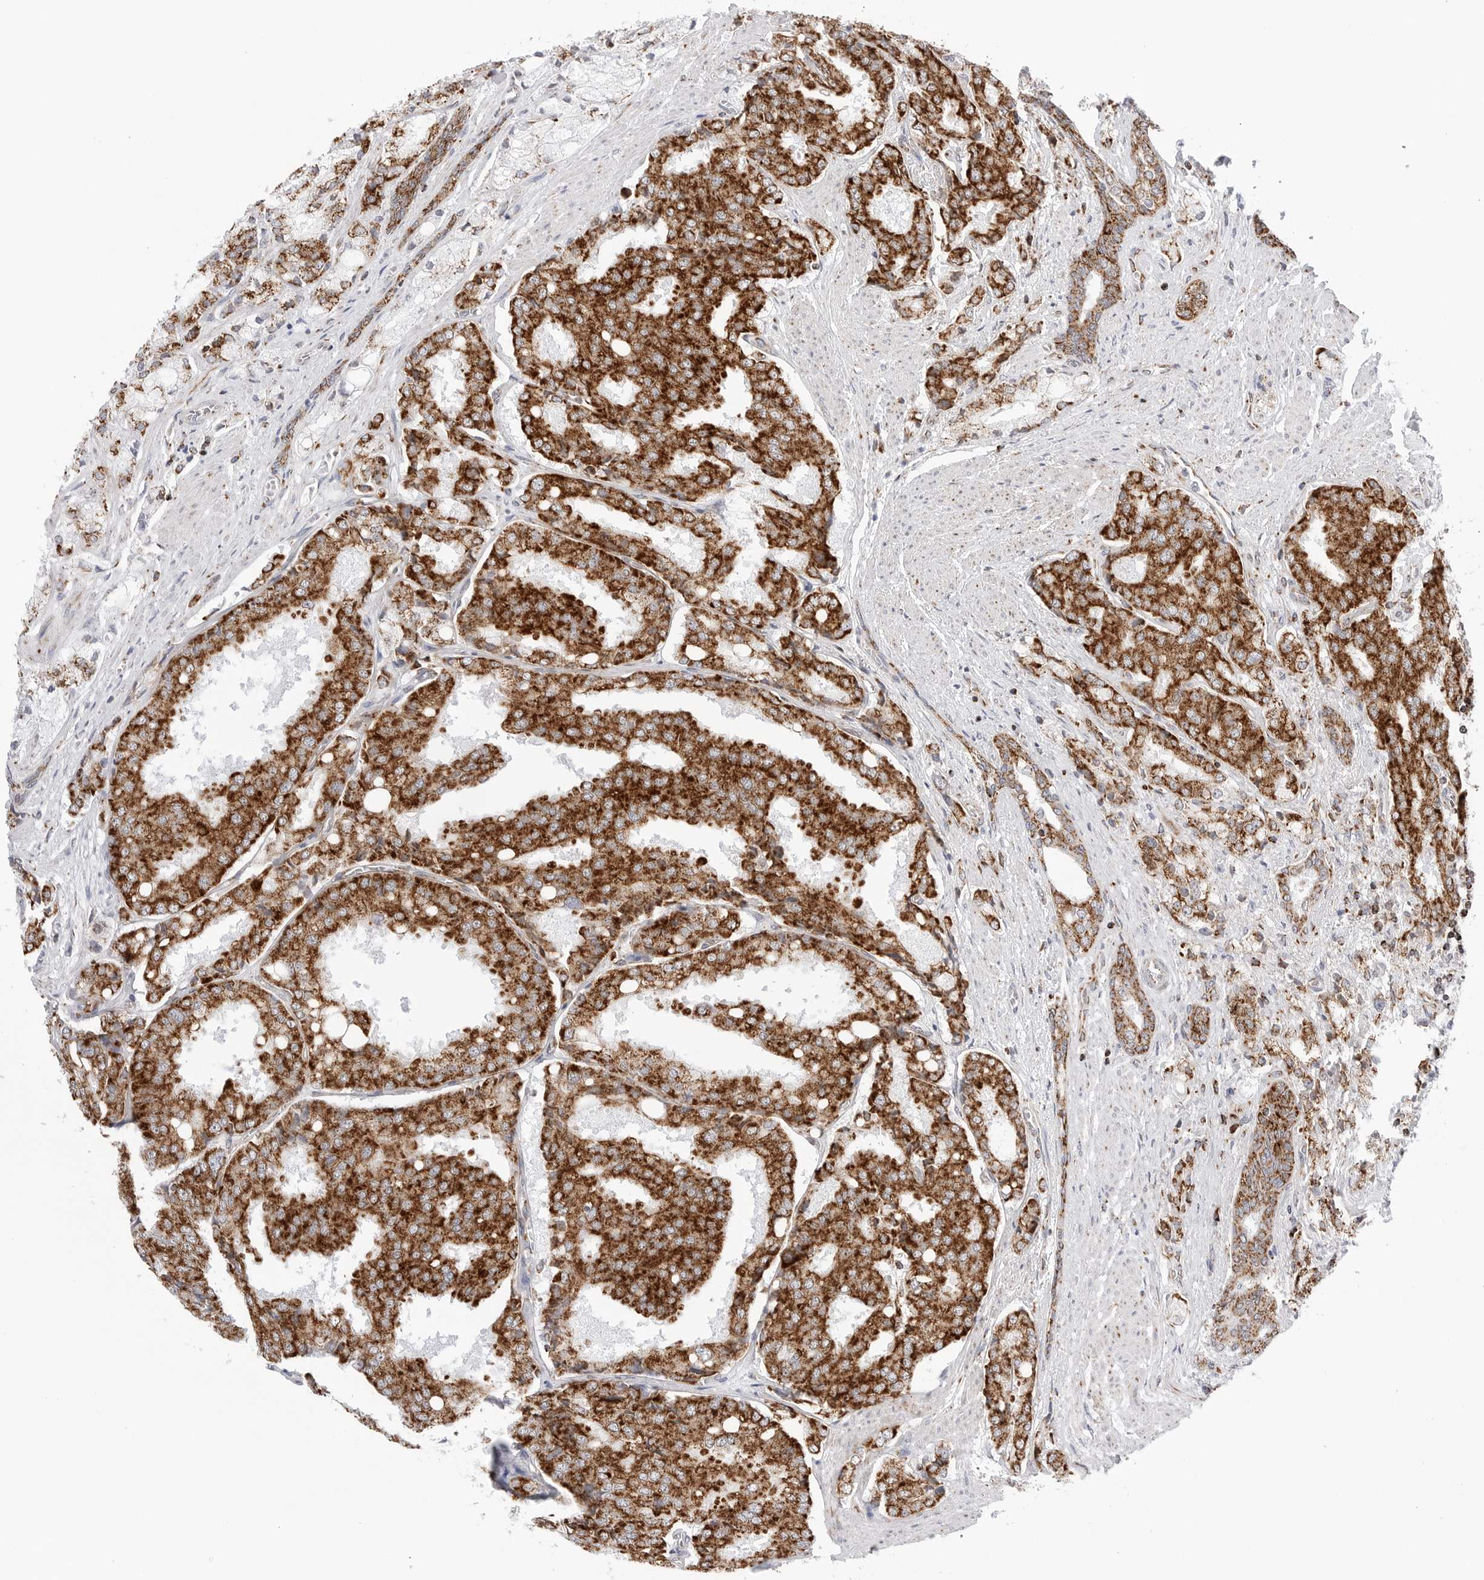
{"staining": {"intensity": "strong", "quantity": ">75%", "location": "cytoplasmic/membranous"}, "tissue": "prostate cancer", "cell_type": "Tumor cells", "image_type": "cancer", "snomed": [{"axis": "morphology", "description": "Adenocarcinoma, High grade"}, {"axis": "topography", "description": "Prostate"}], "caption": "A histopathology image of prostate cancer stained for a protein shows strong cytoplasmic/membranous brown staining in tumor cells.", "gene": "ATP5IF1", "patient": {"sex": "male", "age": 50}}